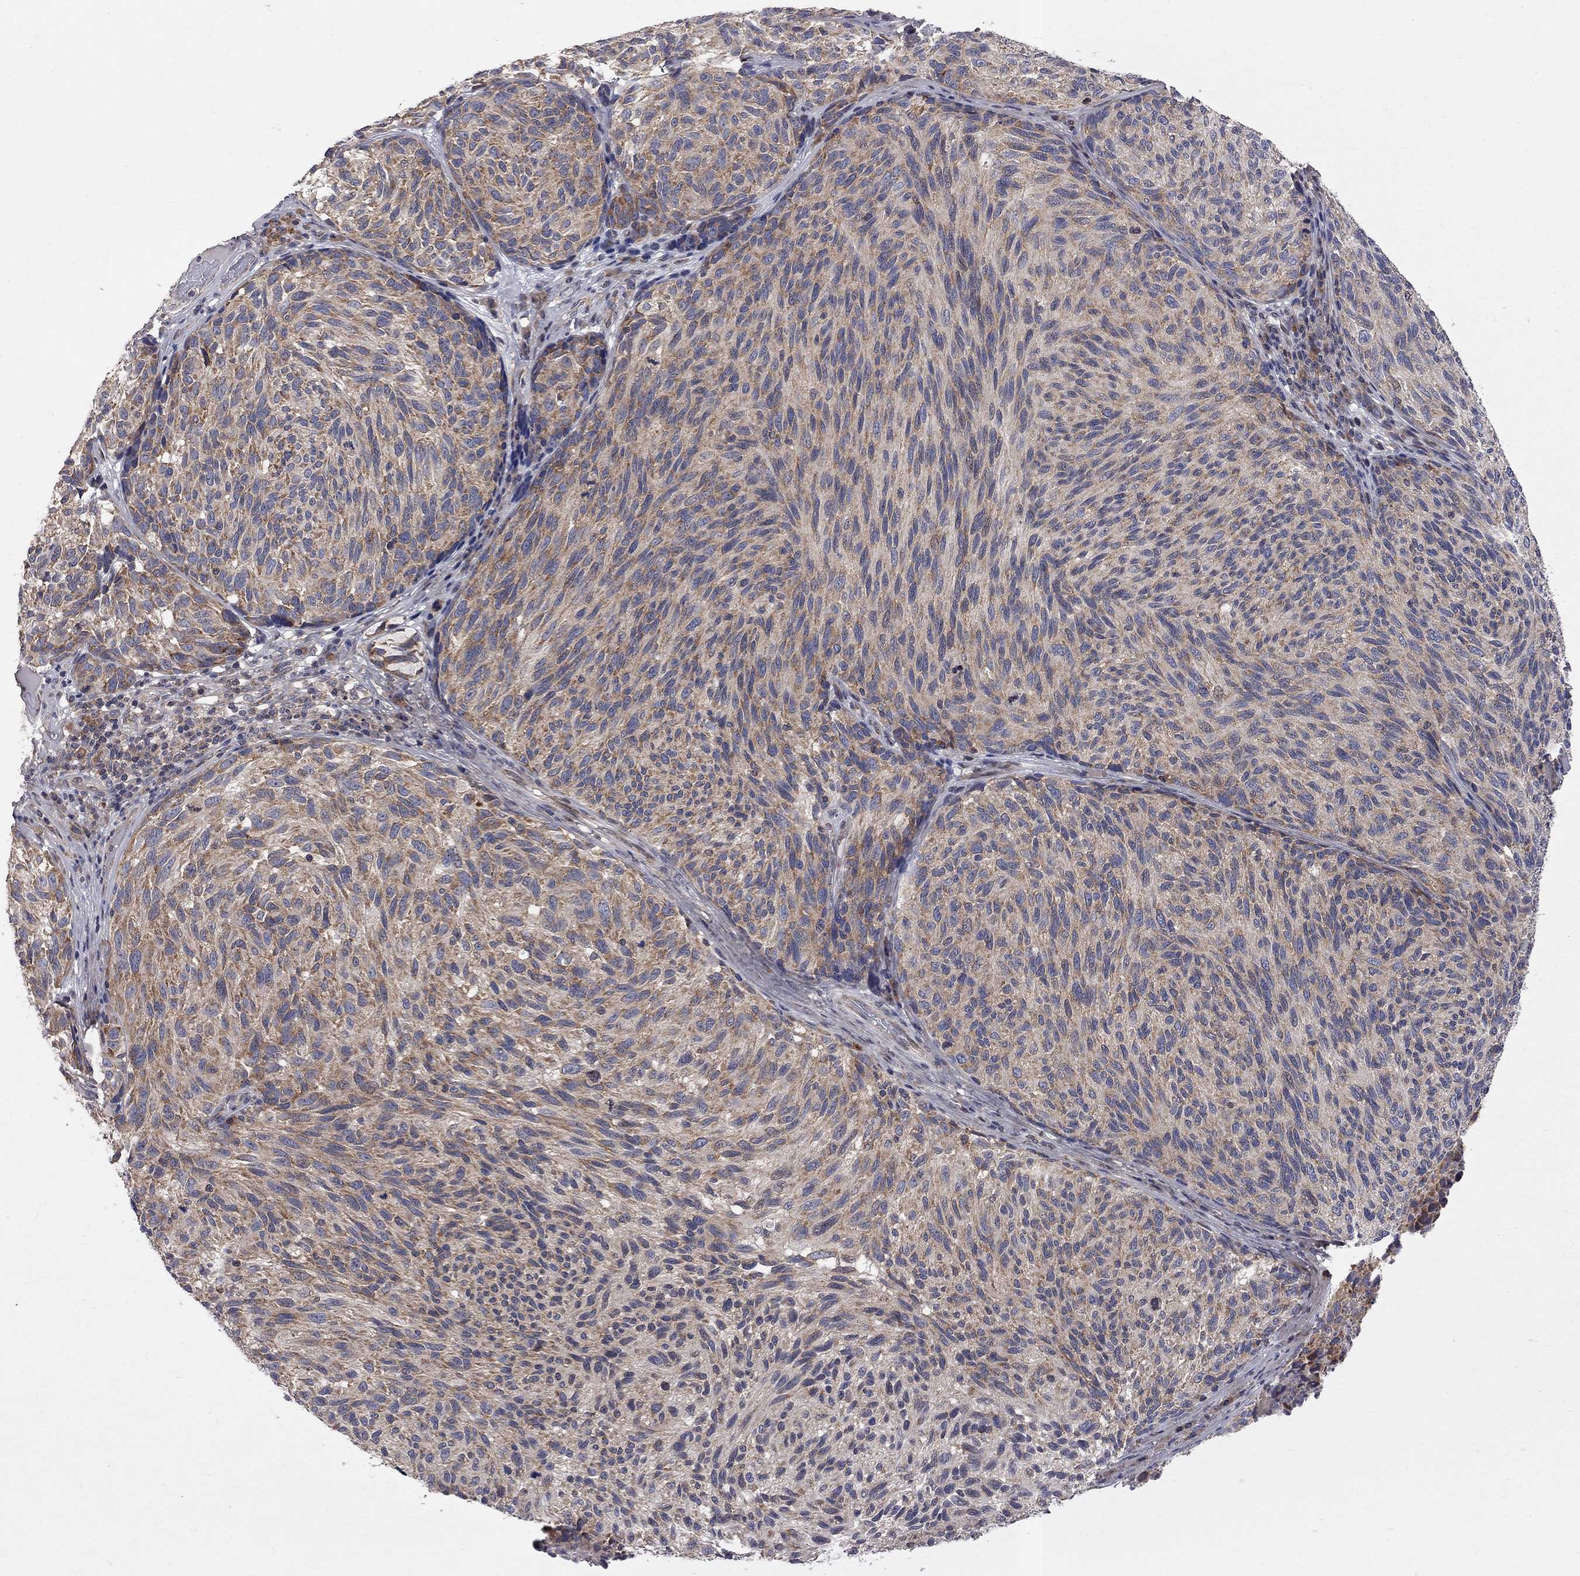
{"staining": {"intensity": "moderate", "quantity": "25%-75%", "location": "cytoplasmic/membranous"}, "tissue": "melanoma", "cell_type": "Tumor cells", "image_type": "cancer", "snomed": [{"axis": "morphology", "description": "Malignant melanoma, NOS"}, {"axis": "topography", "description": "Skin"}], "caption": "Protein expression analysis of malignant melanoma exhibits moderate cytoplasmic/membranous staining in approximately 25%-75% of tumor cells.", "gene": "CNOT11", "patient": {"sex": "female", "age": 73}}